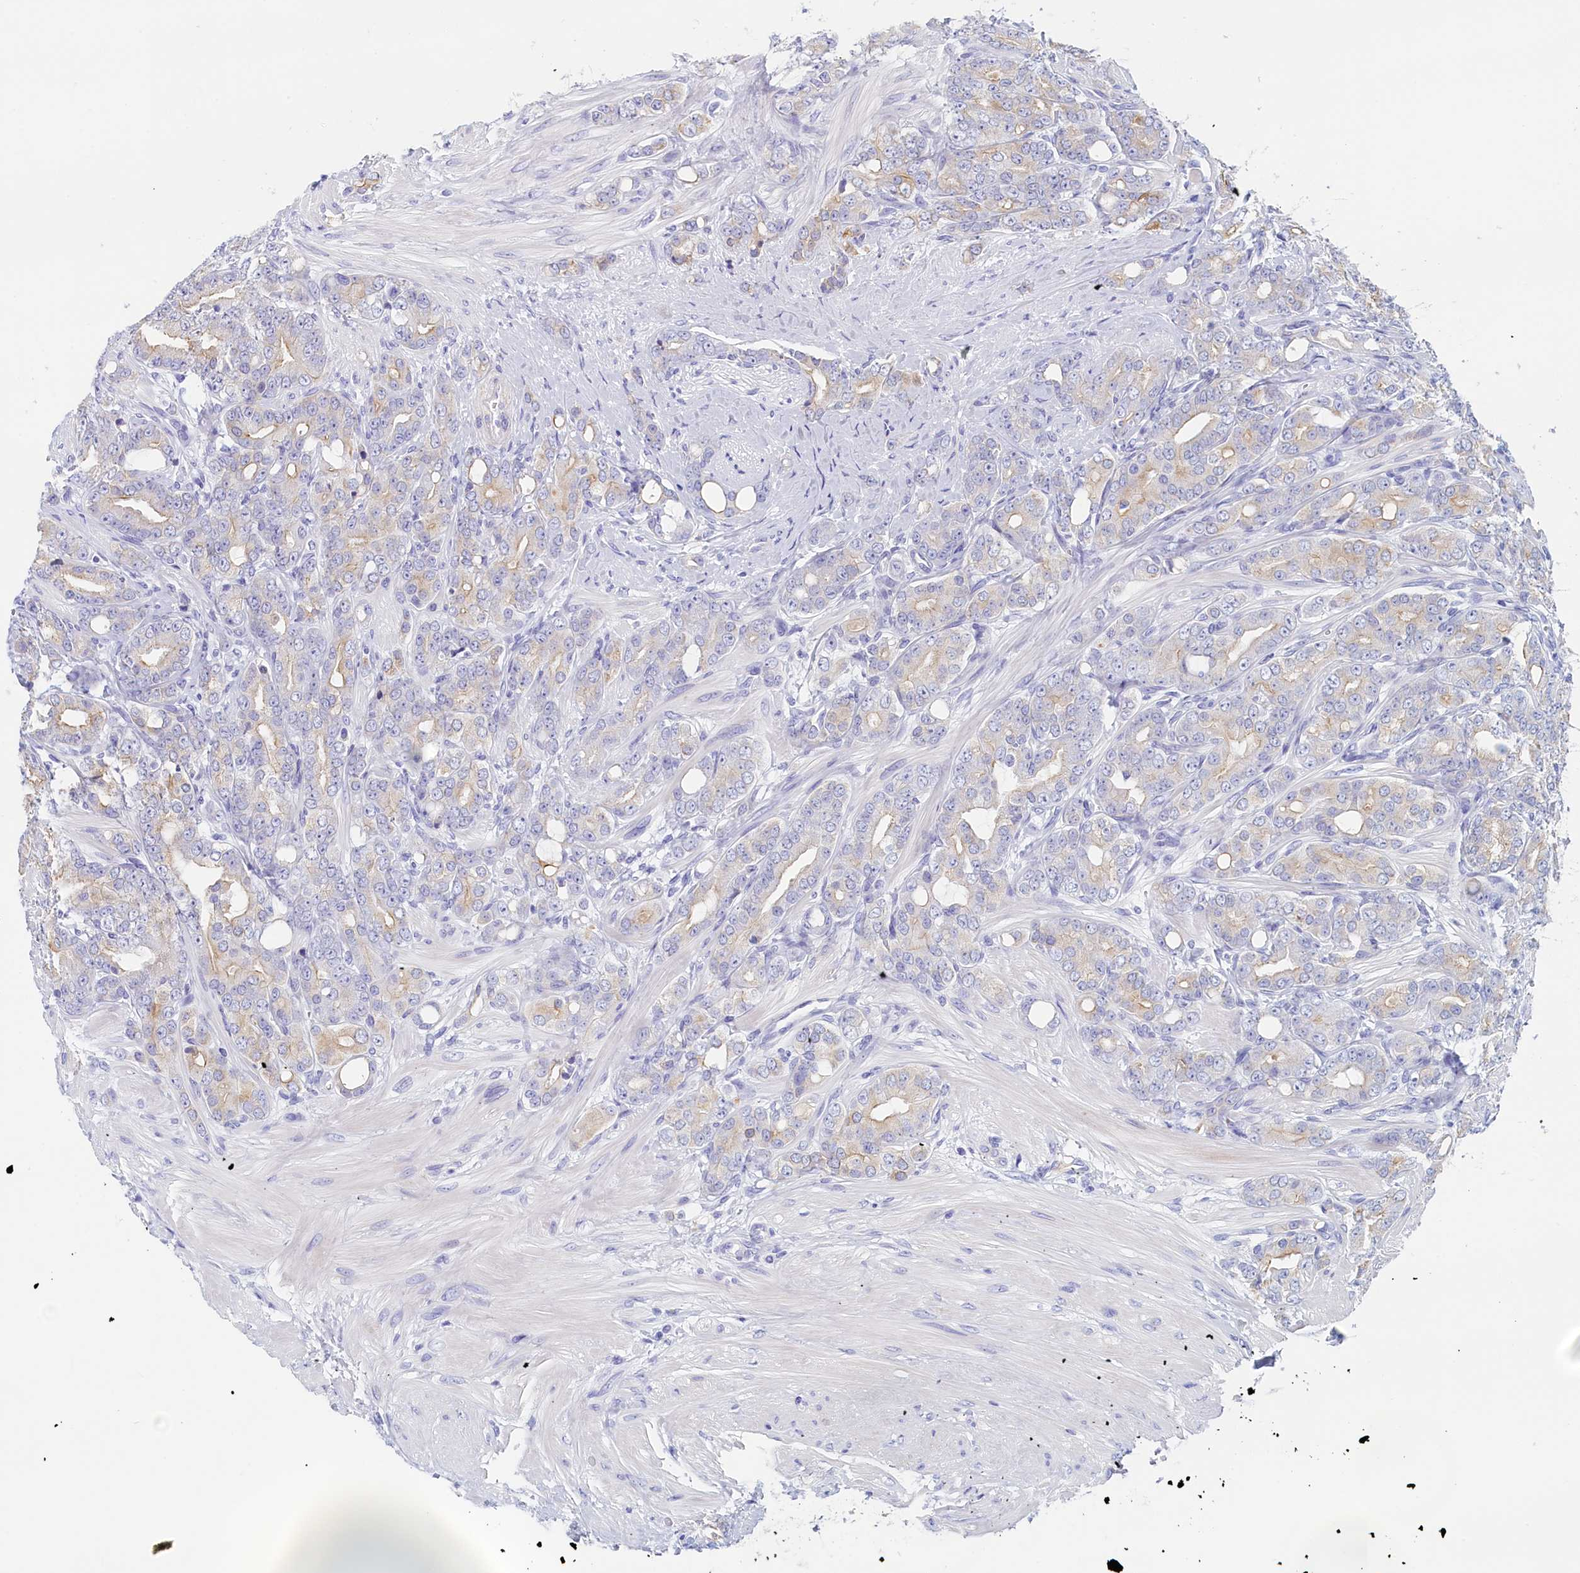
{"staining": {"intensity": "weak", "quantity": "<25%", "location": "cytoplasmic/membranous"}, "tissue": "prostate cancer", "cell_type": "Tumor cells", "image_type": "cancer", "snomed": [{"axis": "morphology", "description": "Adenocarcinoma, High grade"}, {"axis": "topography", "description": "Prostate"}], "caption": "The photomicrograph demonstrates no significant expression in tumor cells of prostate cancer (high-grade adenocarcinoma).", "gene": "GUCA1C", "patient": {"sex": "male", "age": 62}}